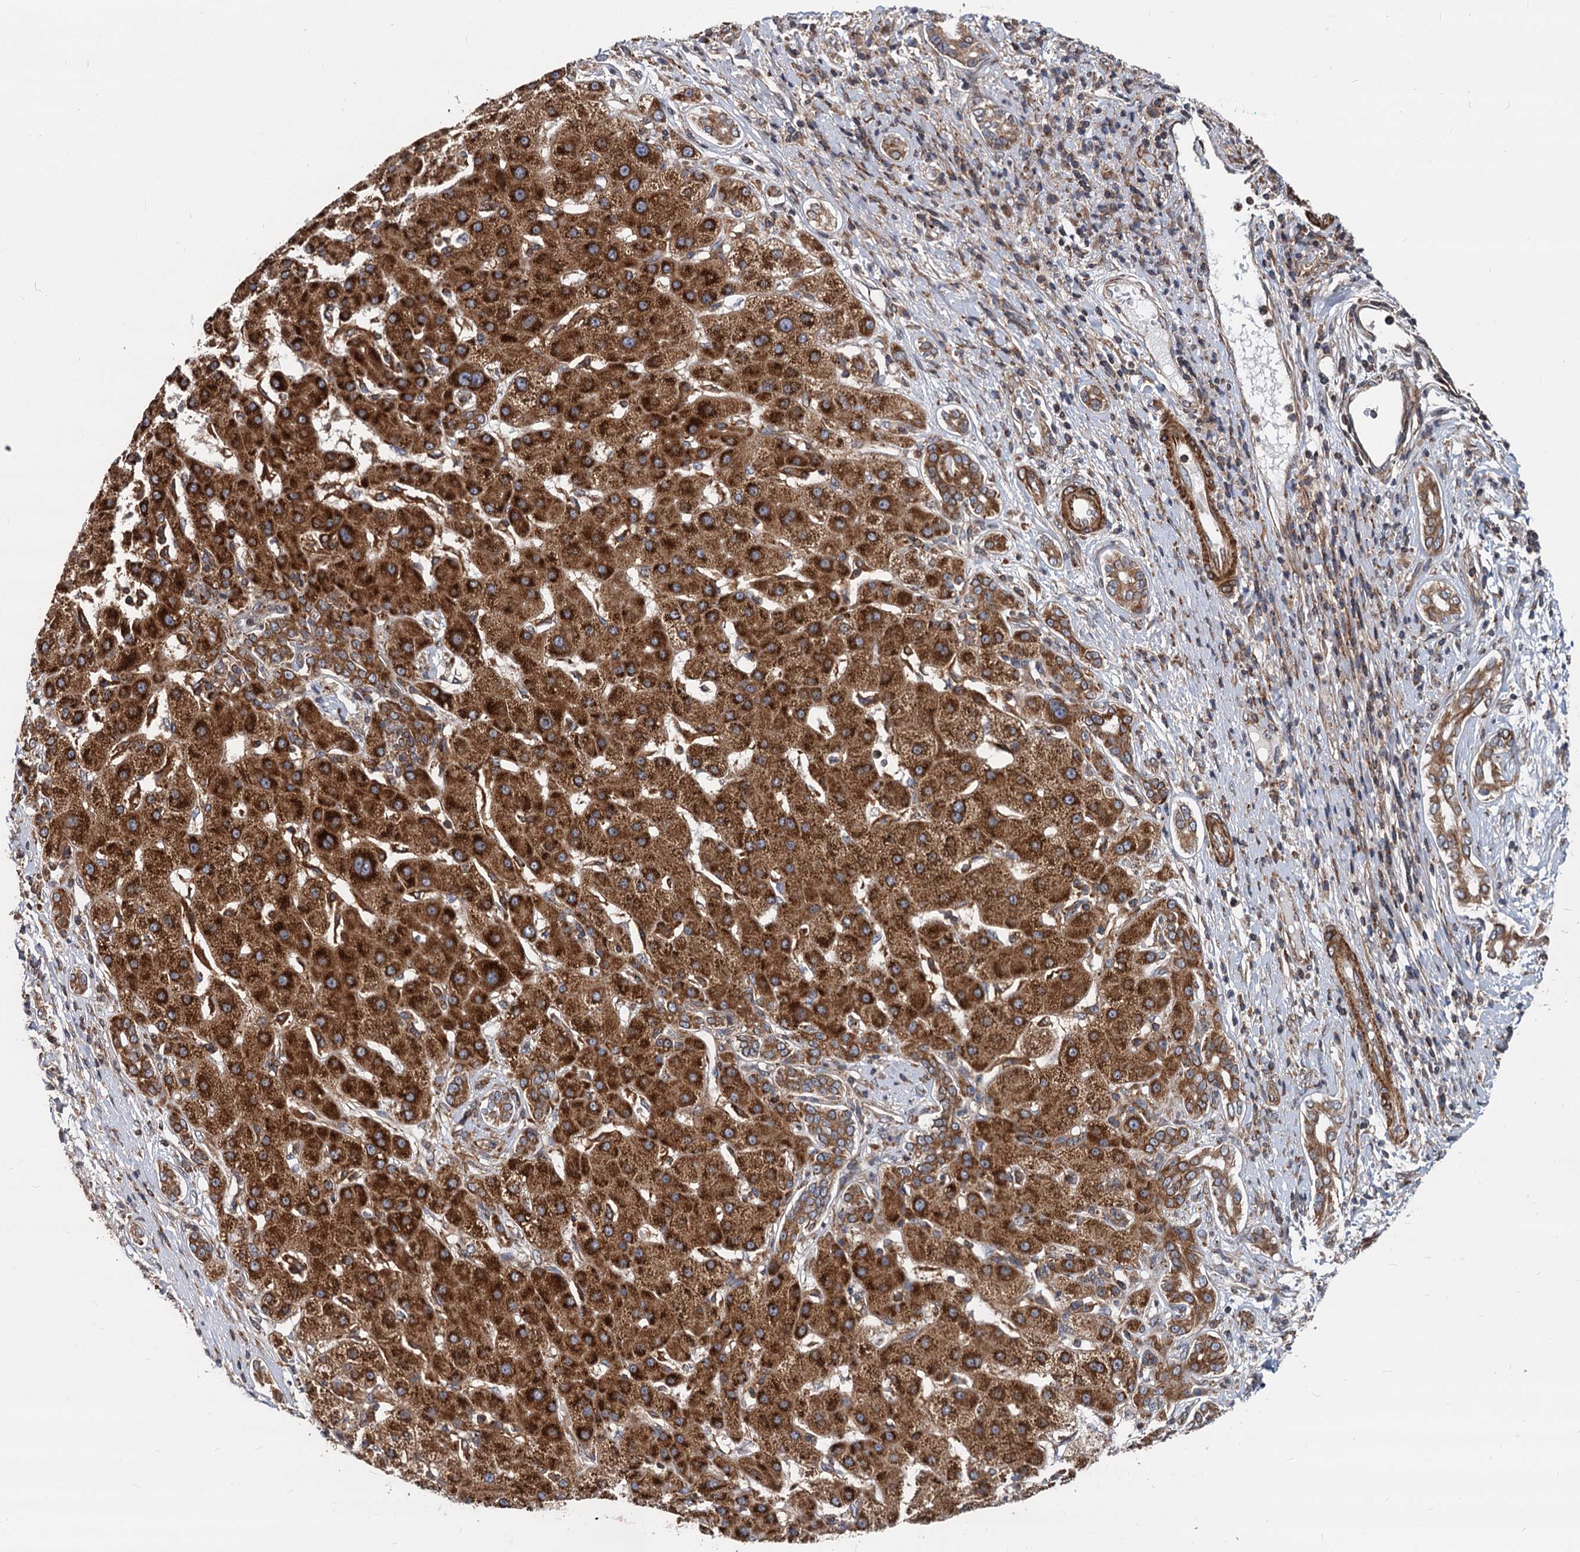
{"staining": {"intensity": "strong", "quantity": ">75%", "location": "cytoplasmic/membranous"}, "tissue": "liver cancer", "cell_type": "Tumor cells", "image_type": "cancer", "snomed": [{"axis": "morphology", "description": "Carcinoma, Hepatocellular, NOS"}, {"axis": "topography", "description": "Liver"}], "caption": "Liver cancer (hepatocellular carcinoma) stained for a protein displays strong cytoplasmic/membranous positivity in tumor cells.", "gene": "STIM1", "patient": {"sex": "male", "age": 65}}